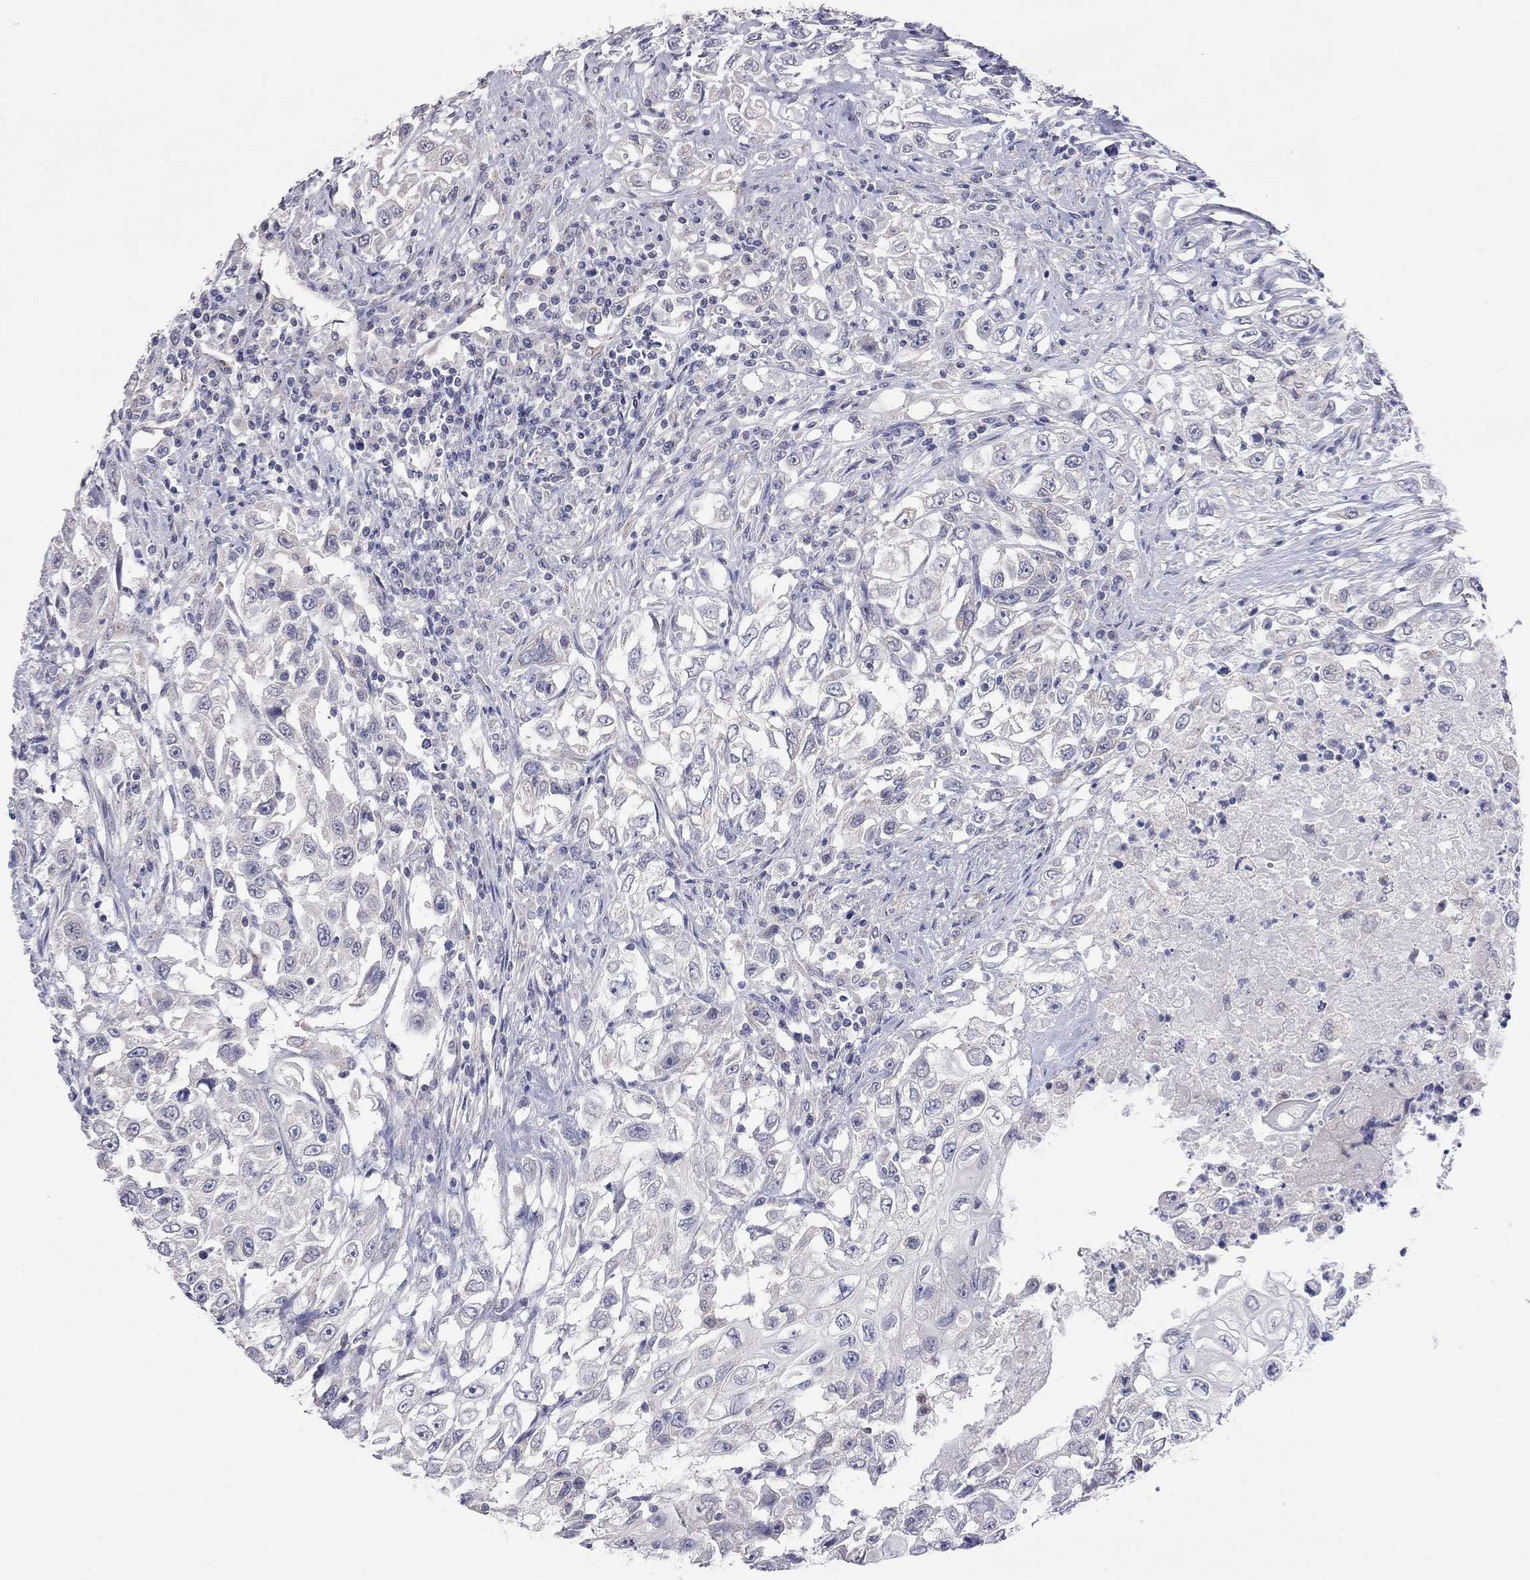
{"staining": {"intensity": "negative", "quantity": "none", "location": "none"}, "tissue": "urothelial cancer", "cell_type": "Tumor cells", "image_type": "cancer", "snomed": [{"axis": "morphology", "description": "Urothelial carcinoma, High grade"}, {"axis": "topography", "description": "Urinary bladder"}], "caption": "Tumor cells show no significant expression in urothelial carcinoma (high-grade).", "gene": "OPRK1", "patient": {"sex": "female", "age": 56}}